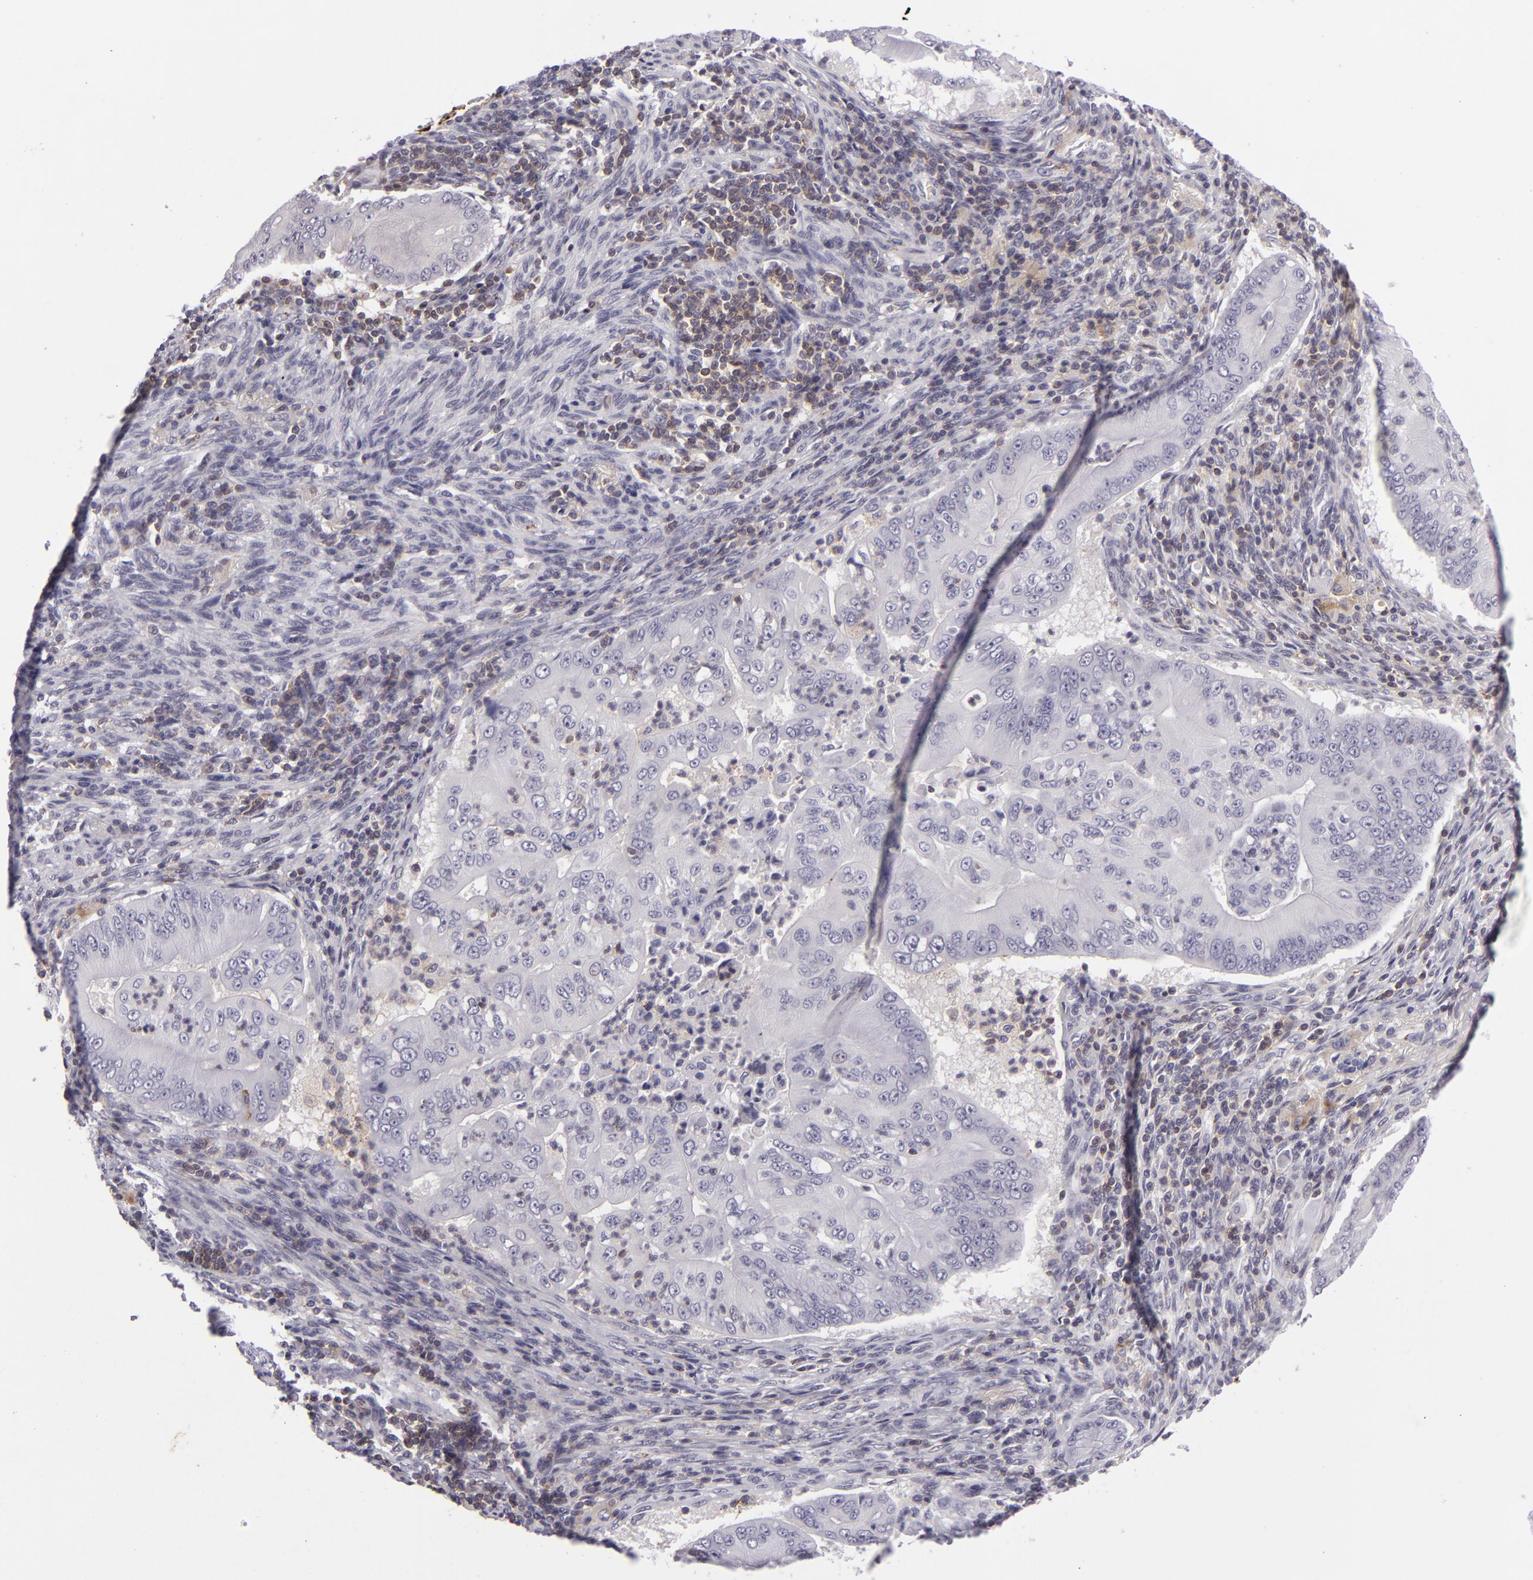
{"staining": {"intensity": "negative", "quantity": "none", "location": "none"}, "tissue": "pancreatic cancer", "cell_type": "Tumor cells", "image_type": "cancer", "snomed": [{"axis": "morphology", "description": "Adenocarcinoma, NOS"}, {"axis": "topography", "description": "Pancreas"}], "caption": "An immunohistochemistry (IHC) image of pancreatic cancer (adenocarcinoma) is shown. There is no staining in tumor cells of pancreatic cancer (adenocarcinoma).", "gene": "KCNAB2", "patient": {"sex": "male", "age": 62}}